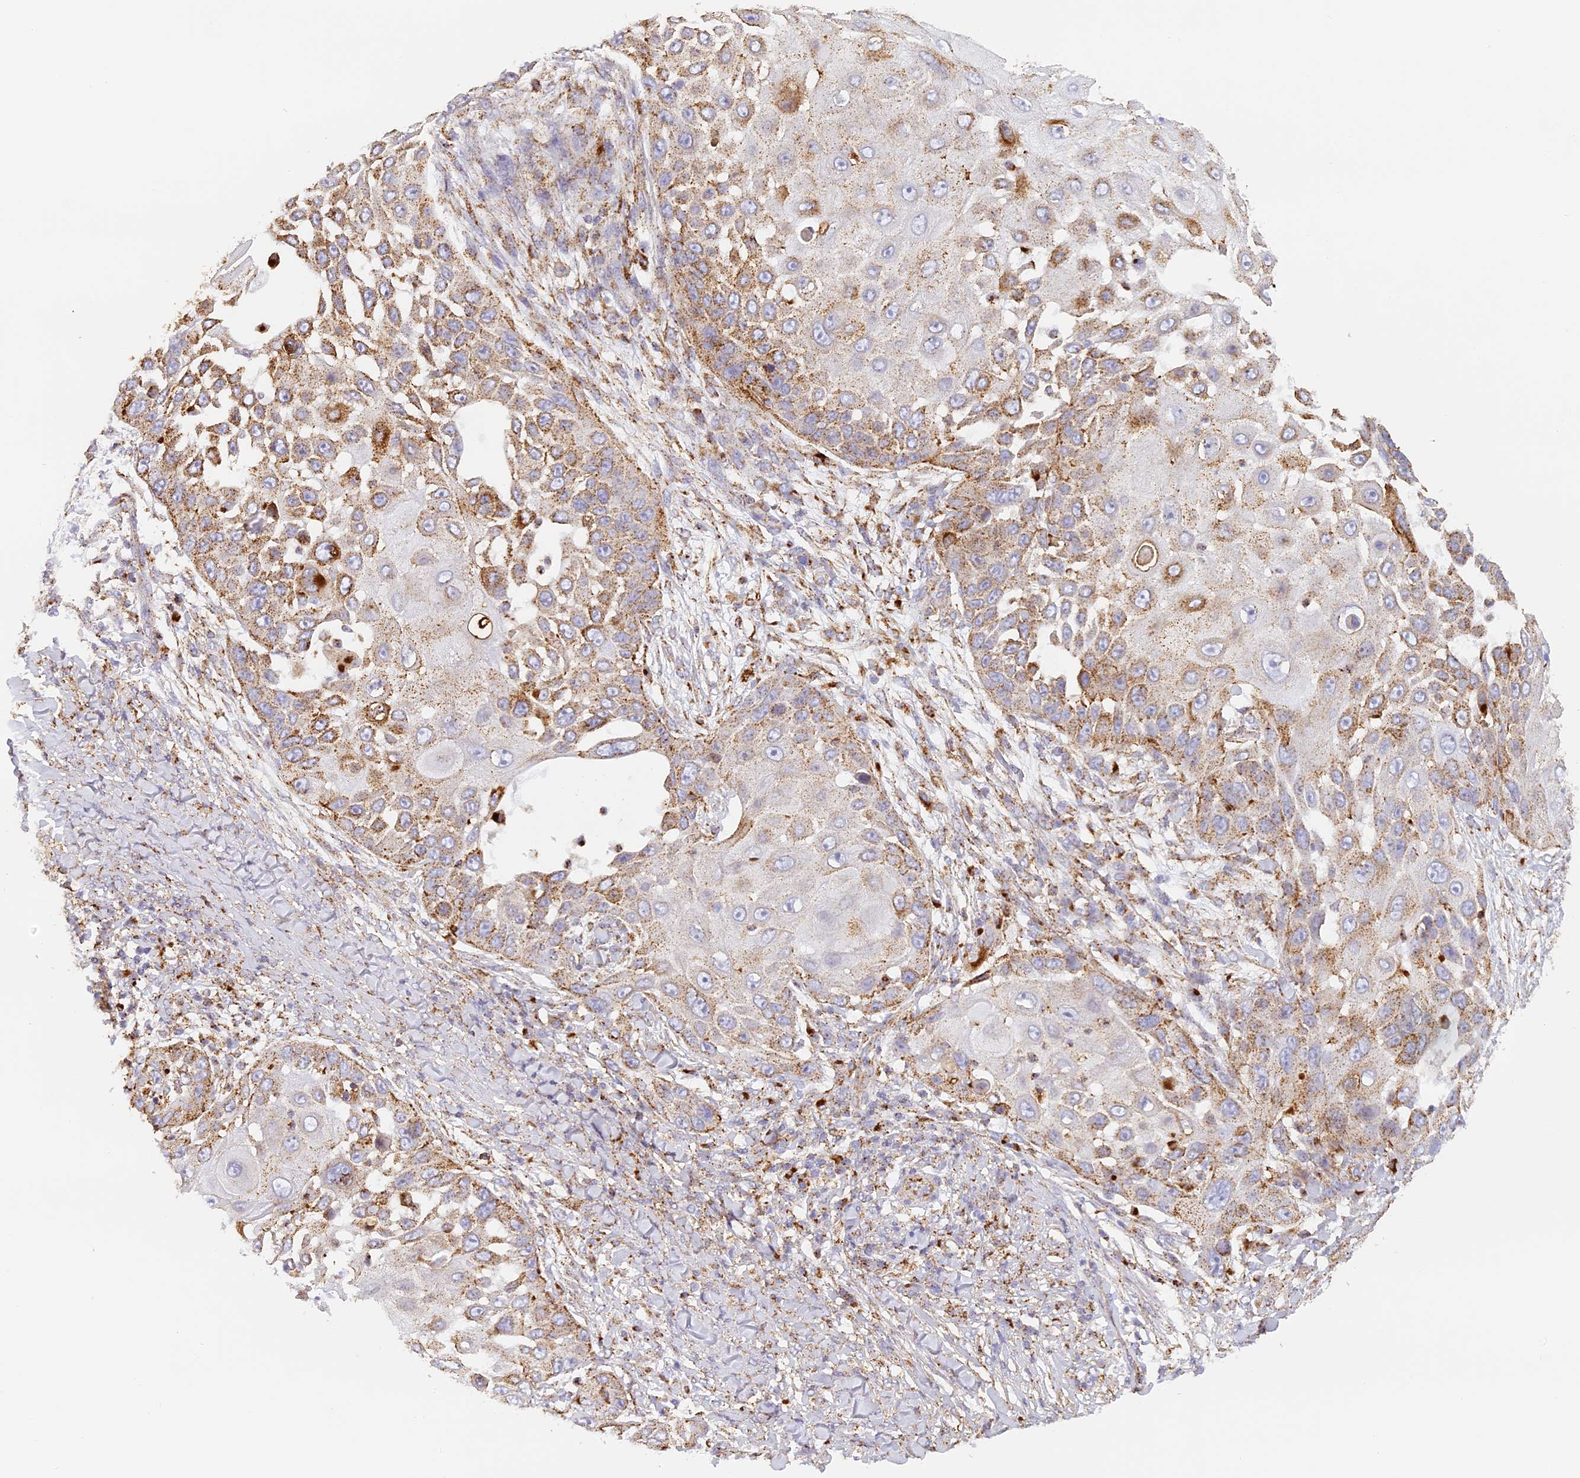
{"staining": {"intensity": "moderate", "quantity": ">75%", "location": "cytoplasmic/membranous"}, "tissue": "skin cancer", "cell_type": "Tumor cells", "image_type": "cancer", "snomed": [{"axis": "morphology", "description": "Squamous cell carcinoma, NOS"}, {"axis": "topography", "description": "Skin"}], "caption": "Immunohistochemistry micrograph of neoplastic tissue: skin cancer (squamous cell carcinoma) stained using immunohistochemistry (IHC) displays medium levels of moderate protein expression localized specifically in the cytoplasmic/membranous of tumor cells, appearing as a cytoplasmic/membranous brown color.", "gene": "LAMP2", "patient": {"sex": "female", "age": 44}}